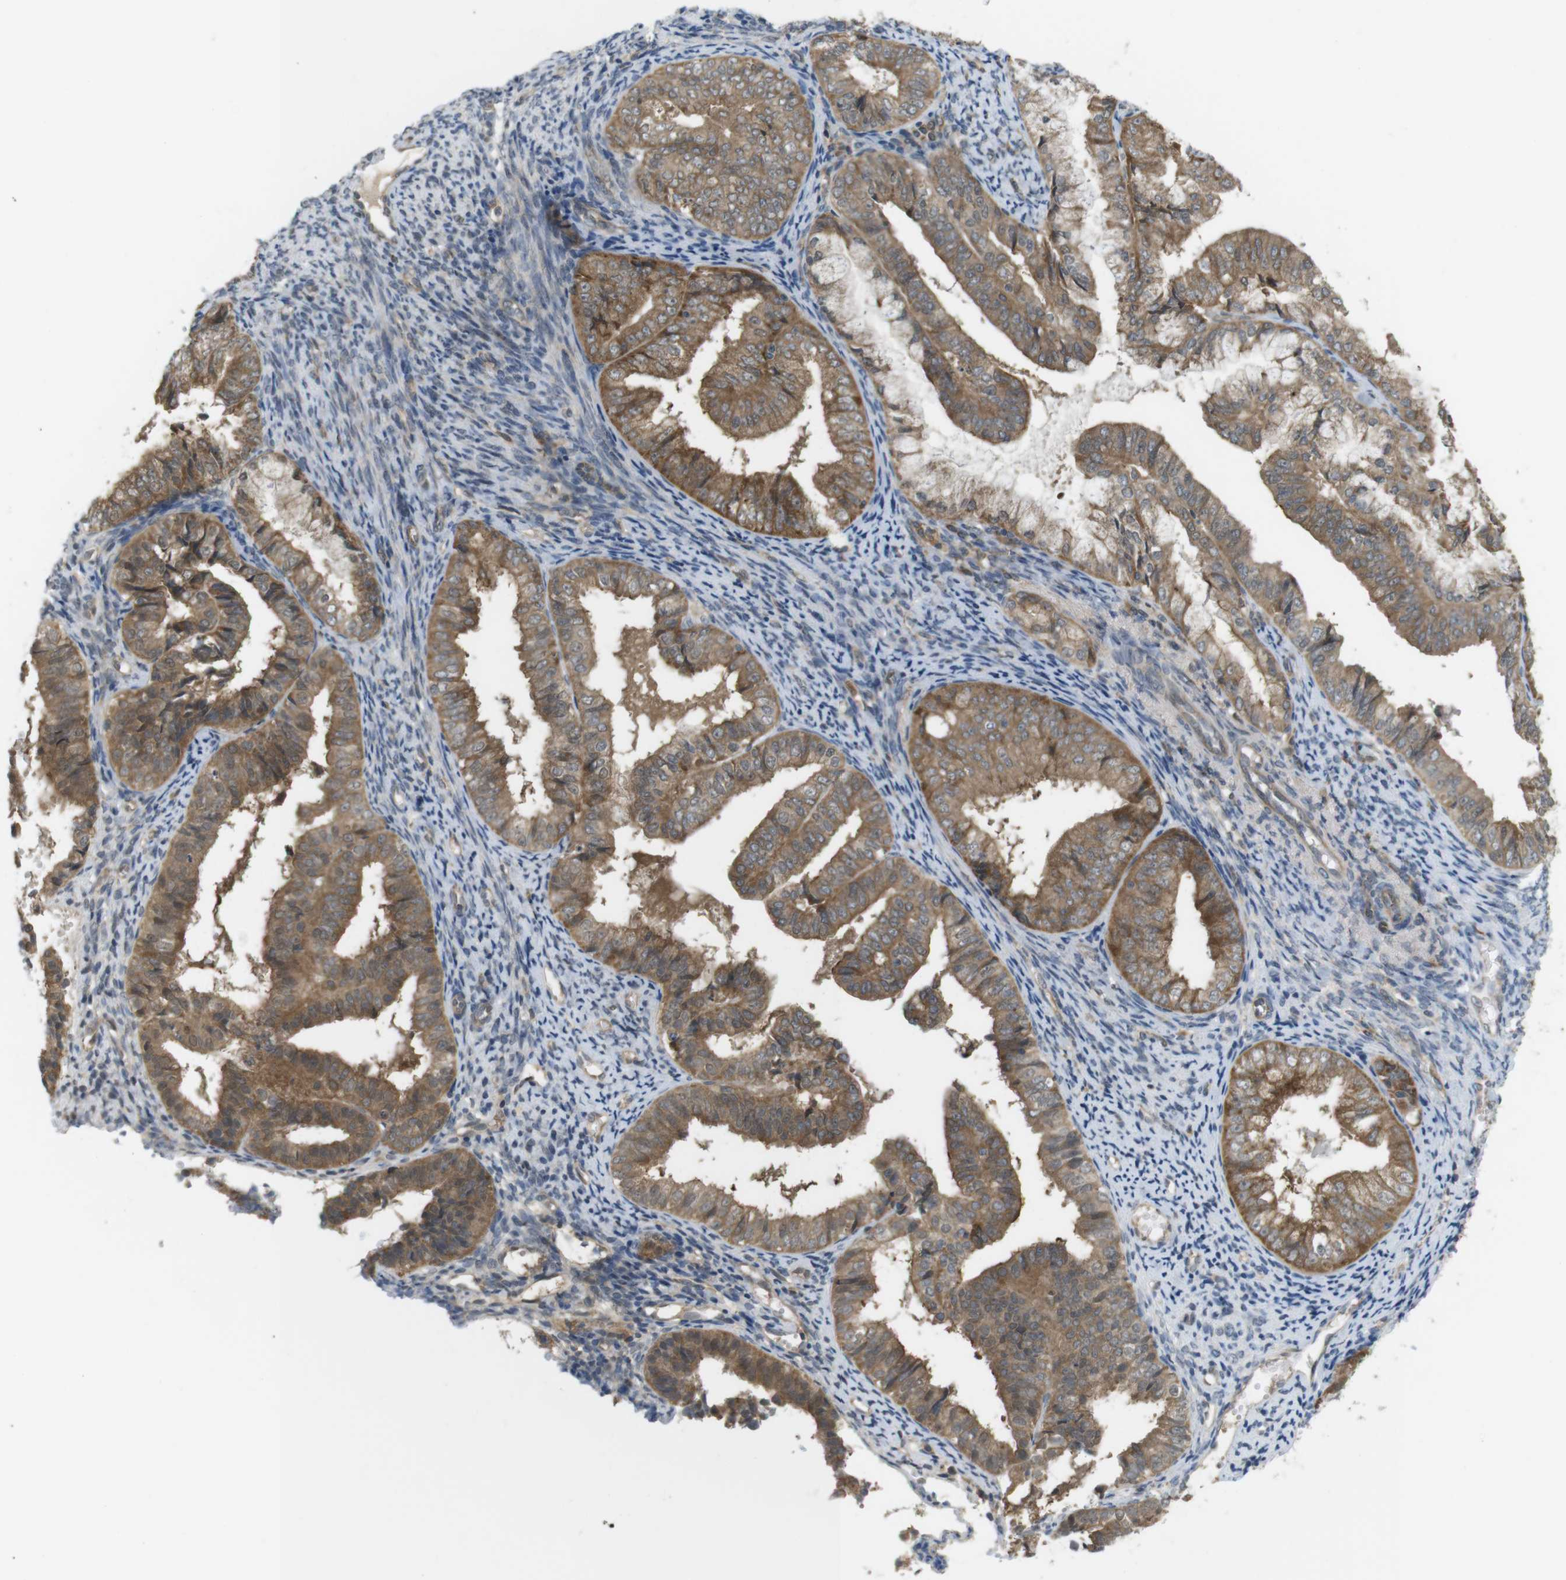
{"staining": {"intensity": "moderate", "quantity": ">75%", "location": "cytoplasmic/membranous"}, "tissue": "endometrial cancer", "cell_type": "Tumor cells", "image_type": "cancer", "snomed": [{"axis": "morphology", "description": "Adenocarcinoma, NOS"}, {"axis": "topography", "description": "Endometrium"}], "caption": "Moderate cytoplasmic/membranous expression for a protein is seen in approximately >75% of tumor cells of endometrial cancer using IHC.", "gene": "RNF130", "patient": {"sex": "female", "age": 63}}